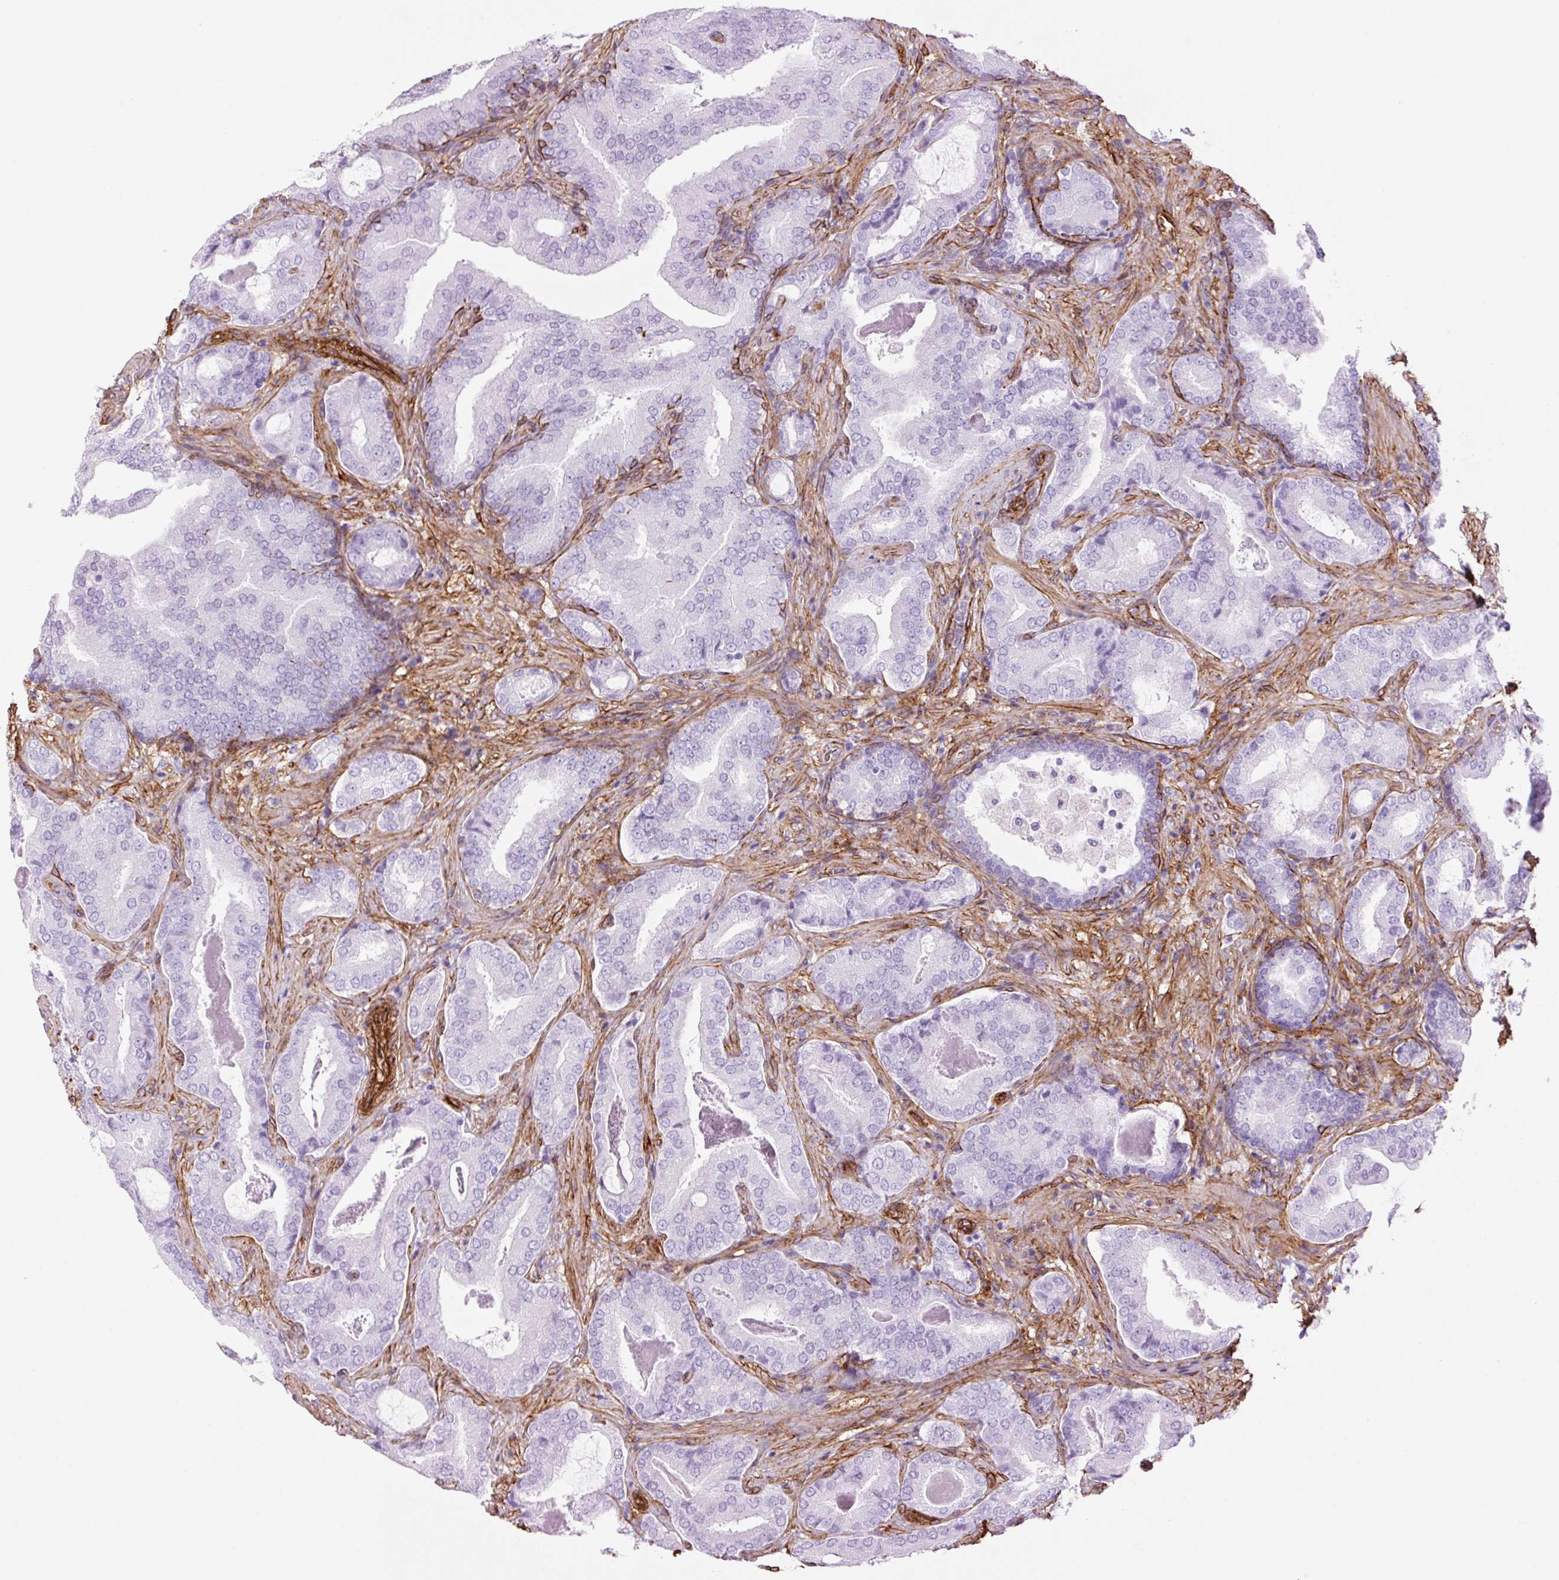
{"staining": {"intensity": "negative", "quantity": "none", "location": "none"}, "tissue": "prostate cancer", "cell_type": "Tumor cells", "image_type": "cancer", "snomed": [{"axis": "morphology", "description": "Adenocarcinoma, High grade"}, {"axis": "topography", "description": "Prostate"}], "caption": "High magnification brightfield microscopy of prostate high-grade adenocarcinoma stained with DAB (brown) and counterstained with hematoxylin (blue): tumor cells show no significant staining.", "gene": "CAV1", "patient": {"sex": "male", "age": 68}}